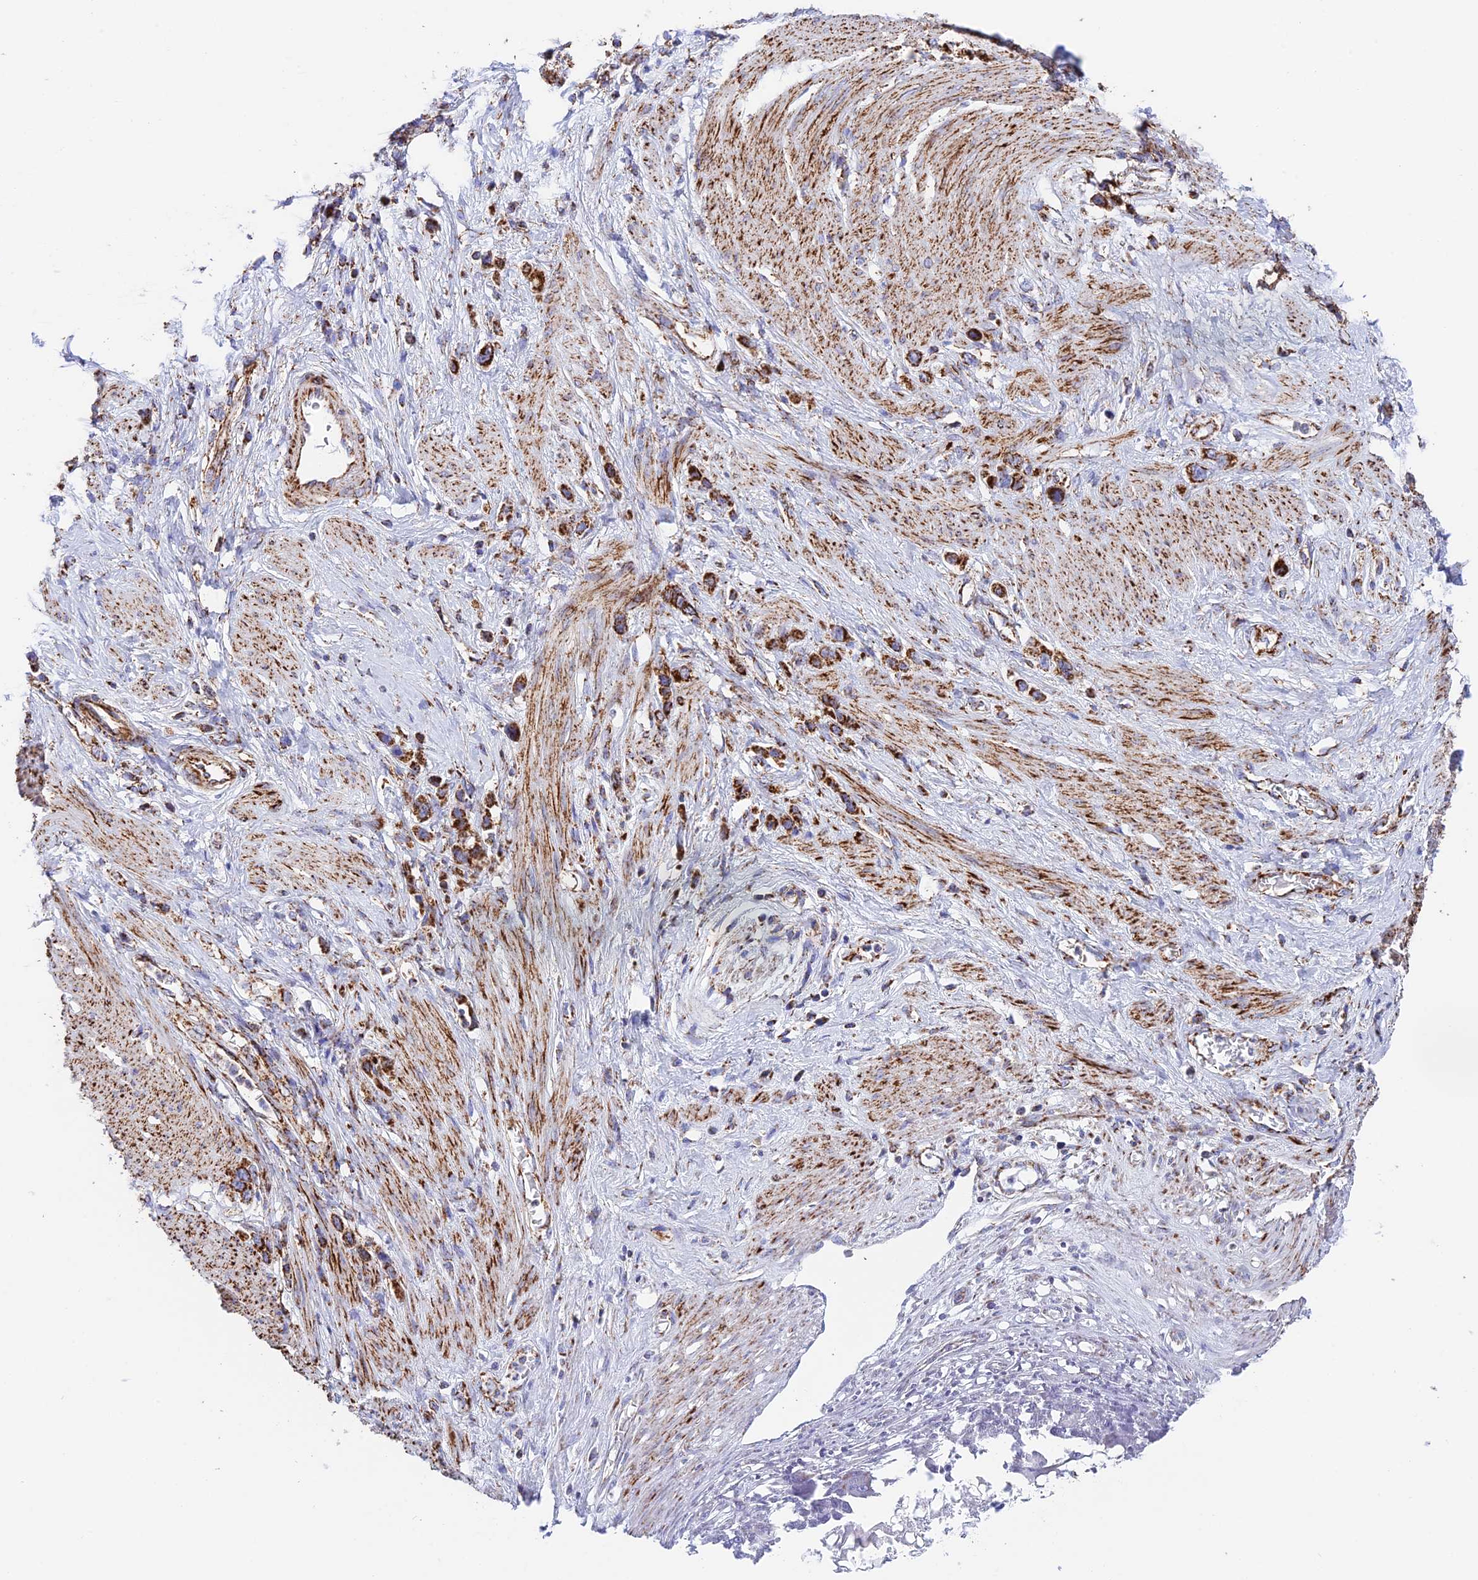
{"staining": {"intensity": "strong", "quantity": ">75%", "location": "cytoplasmic/membranous"}, "tissue": "stomach cancer", "cell_type": "Tumor cells", "image_type": "cancer", "snomed": [{"axis": "morphology", "description": "Adenocarcinoma, NOS"}, {"axis": "morphology", "description": "Adenocarcinoma, High grade"}, {"axis": "topography", "description": "Stomach, upper"}, {"axis": "topography", "description": "Stomach, lower"}], "caption": "Immunohistochemistry (IHC) photomicrograph of neoplastic tissue: human stomach cancer stained using immunohistochemistry demonstrates high levels of strong protein expression localized specifically in the cytoplasmic/membranous of tumor cells, appearing as a cytoplasmic/membranous brown color.", "gene": "CHCHD3", "patient": {"sex": "female", "age": 65}}